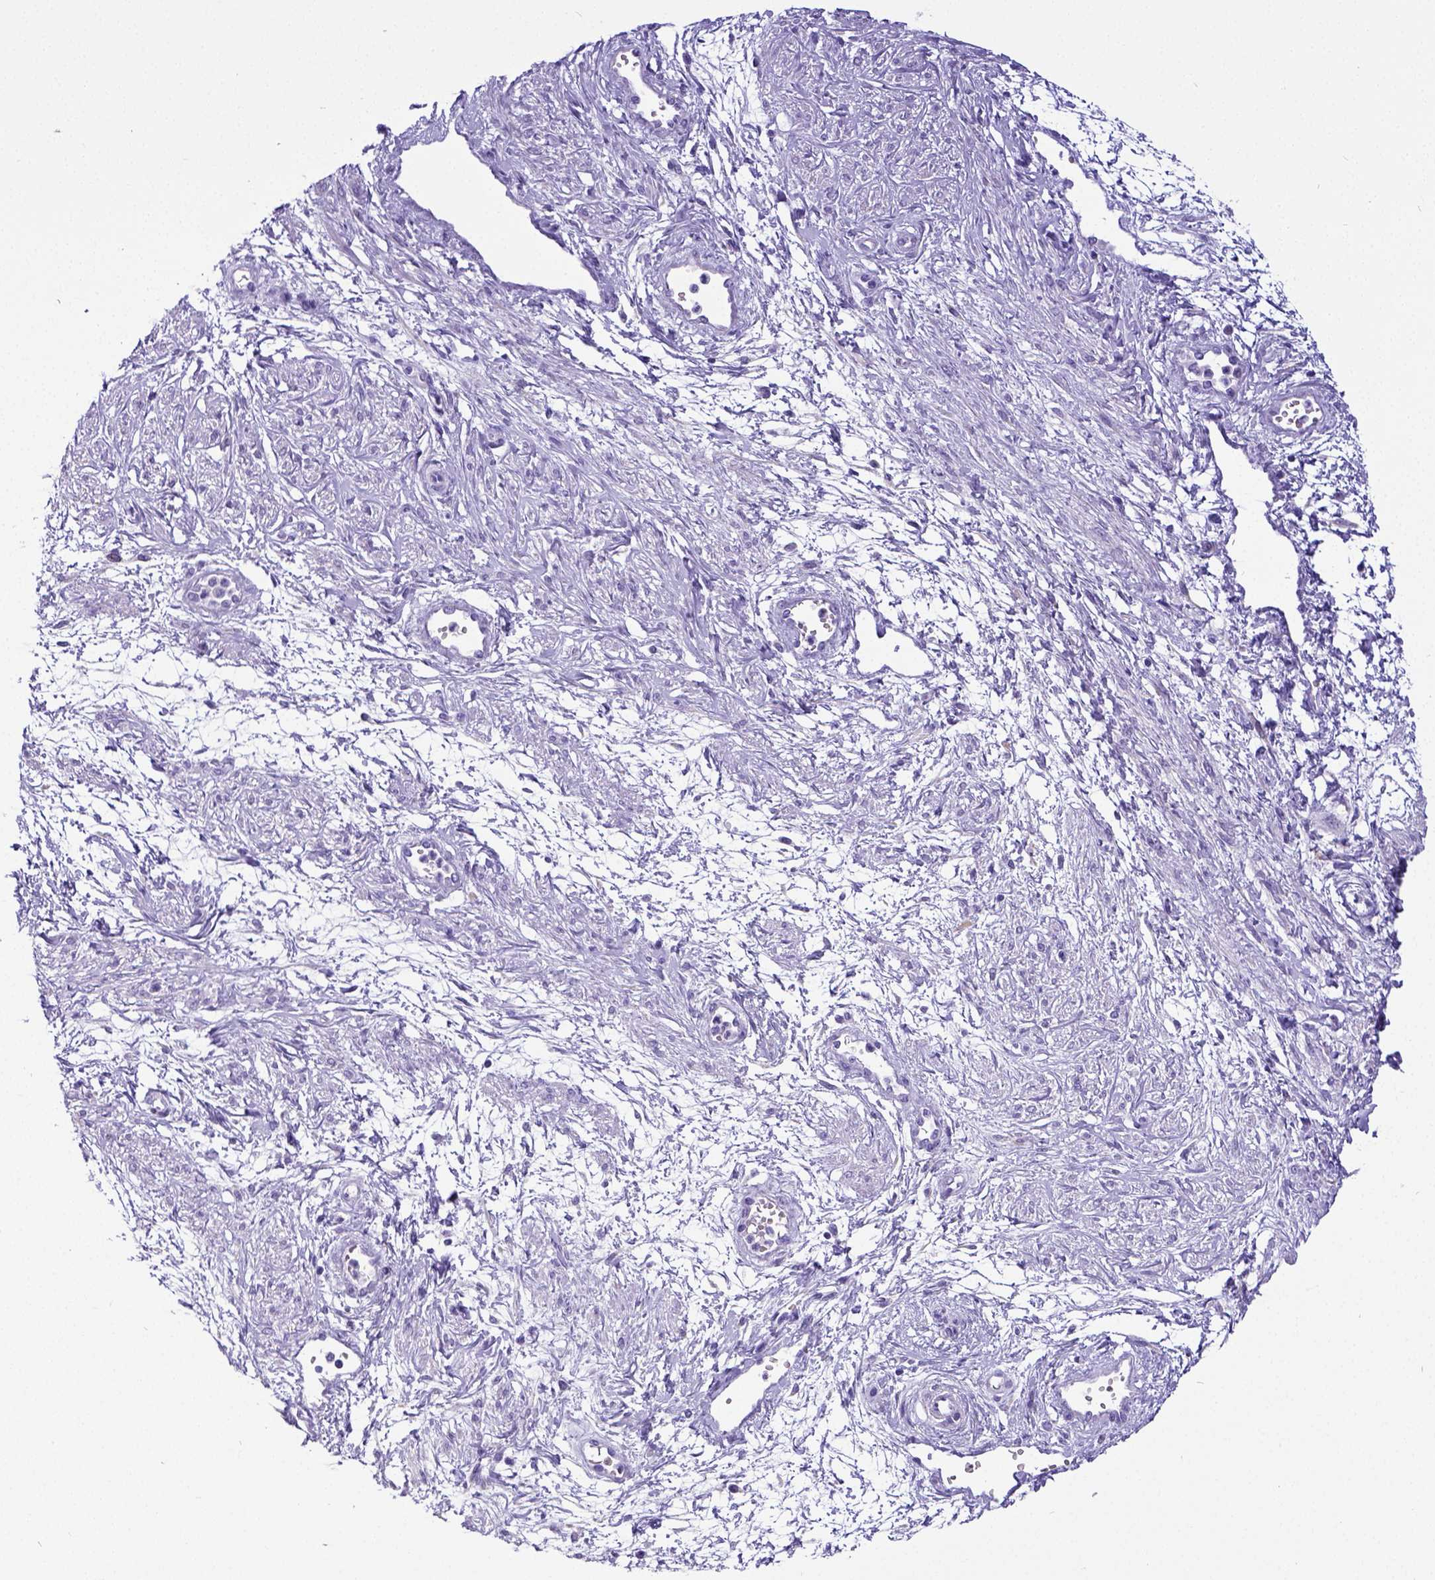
{"staining": {"intensity": "negative", "quantity": "none", "location": "none"}, "tissue": "cervical cancer", "cell_type": "Tumor cells", "image_type": "cancer", "snomed": [{"axis": "morphology", "description": "Squamous cell carcinoma, NOS"}, {"axis": "topography", "description": "Cervix"}], "caption": "IHC histopathology image of neoplastic tissue: squamous cell carcinoma (cervical) stained with DAB (3,3'-diaminobenzidine) shows no significant protein expression in tumor cells.", "gene": "SATB2", "patient": {"sex": "female", "age": 34}}